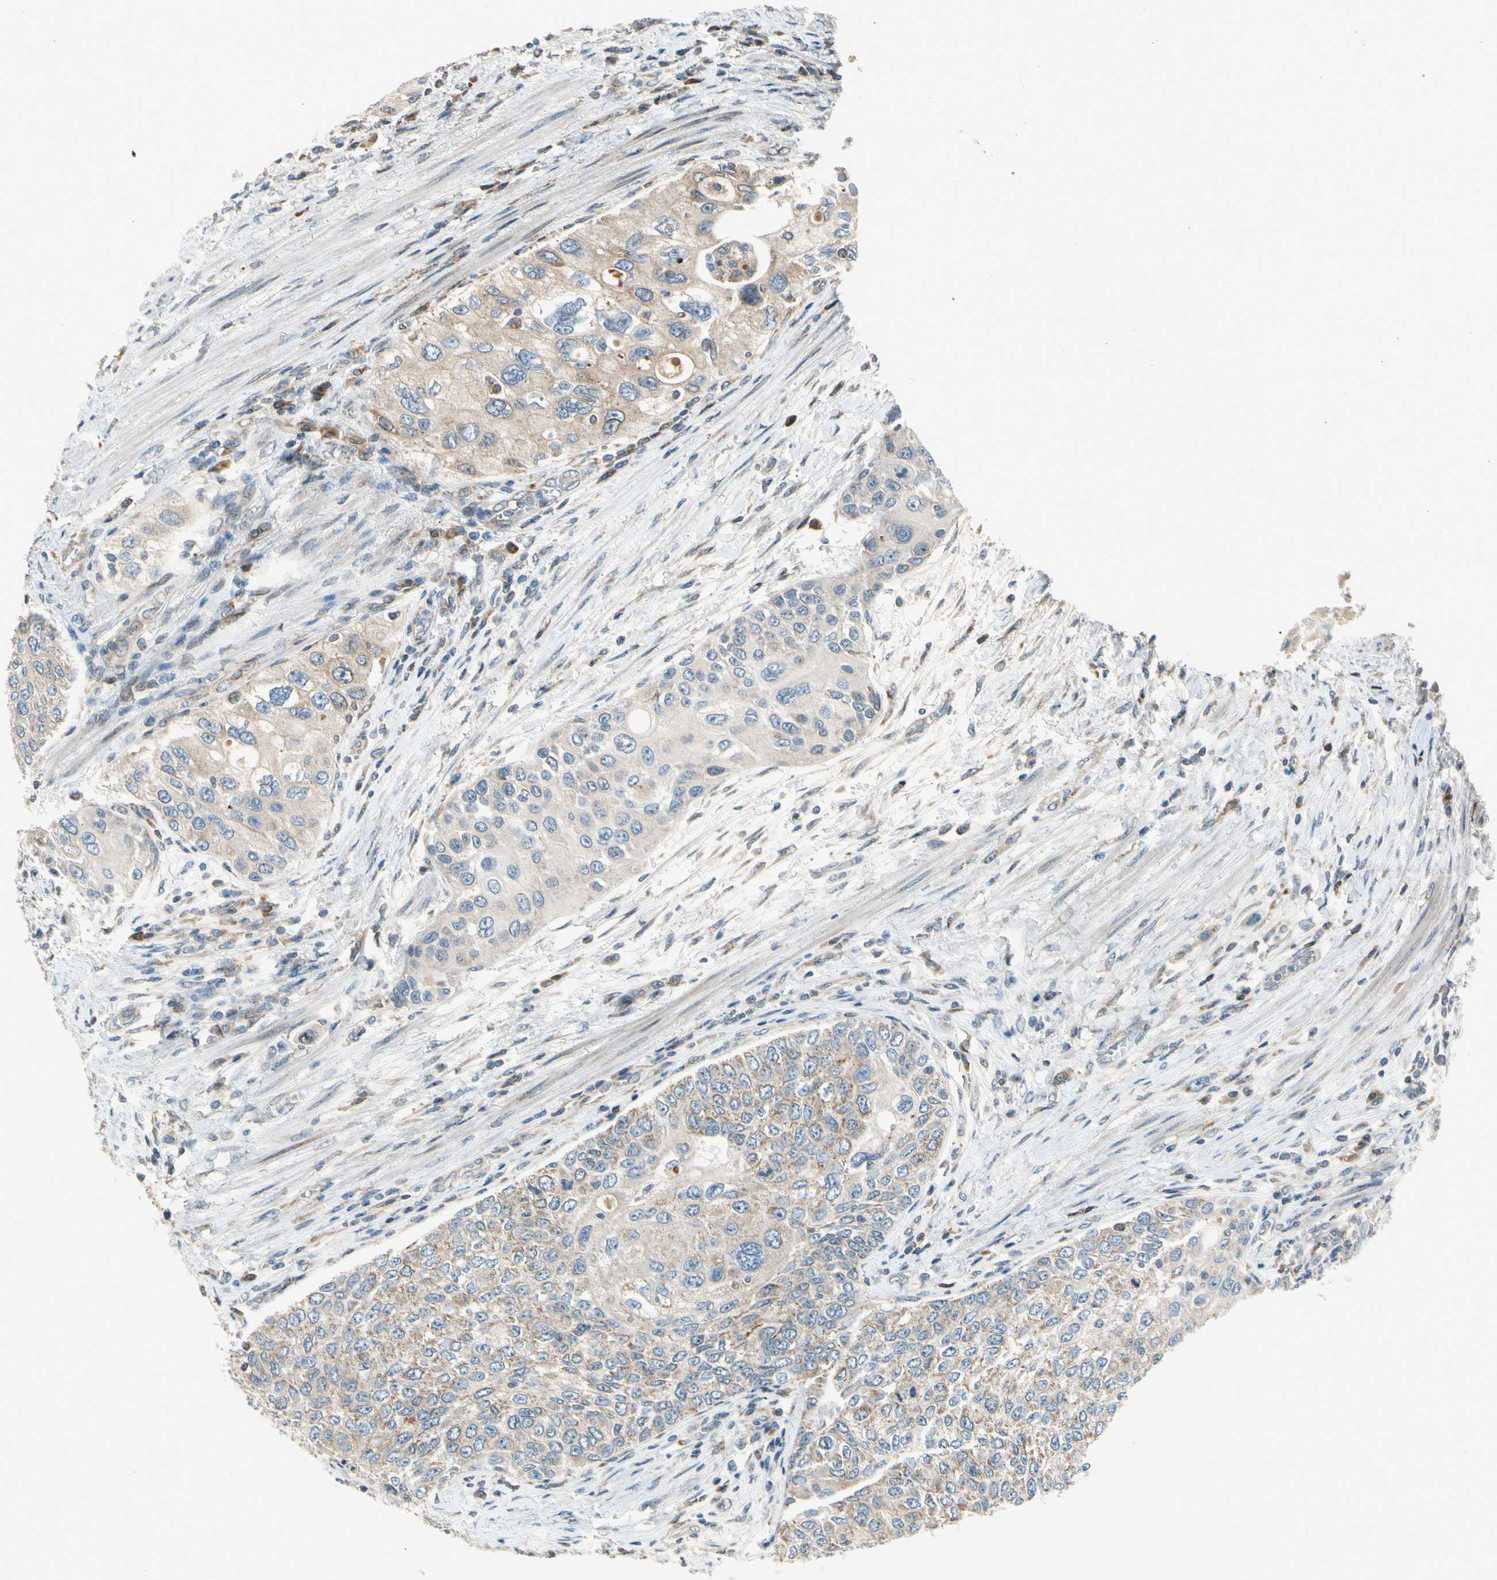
{"staining": {"intensity": "weak", "quantity": "25%-75%", "location": "cytoplasmic/membranous"}, "tissue": "urothelial cancer", "cell_type": "Tumor cells", "image_type": "cancer", "snomed": [{"axis": "morphology", "description": "Urothelial carcinoma, High grade"}, {"axis": "topography", "description": "Urinary bladder"}], "caption": "Brown immunohistochemical staining in high-grade urothelial carcinoma exhibits weak cytoplasmic/membranous positivity in about 25%-75% of tumor cells. (Brightfield microscopy of DAB IHC at high magnification).", "gene": "NPHP3", "patient": {"sex": "female", "age": 56}}